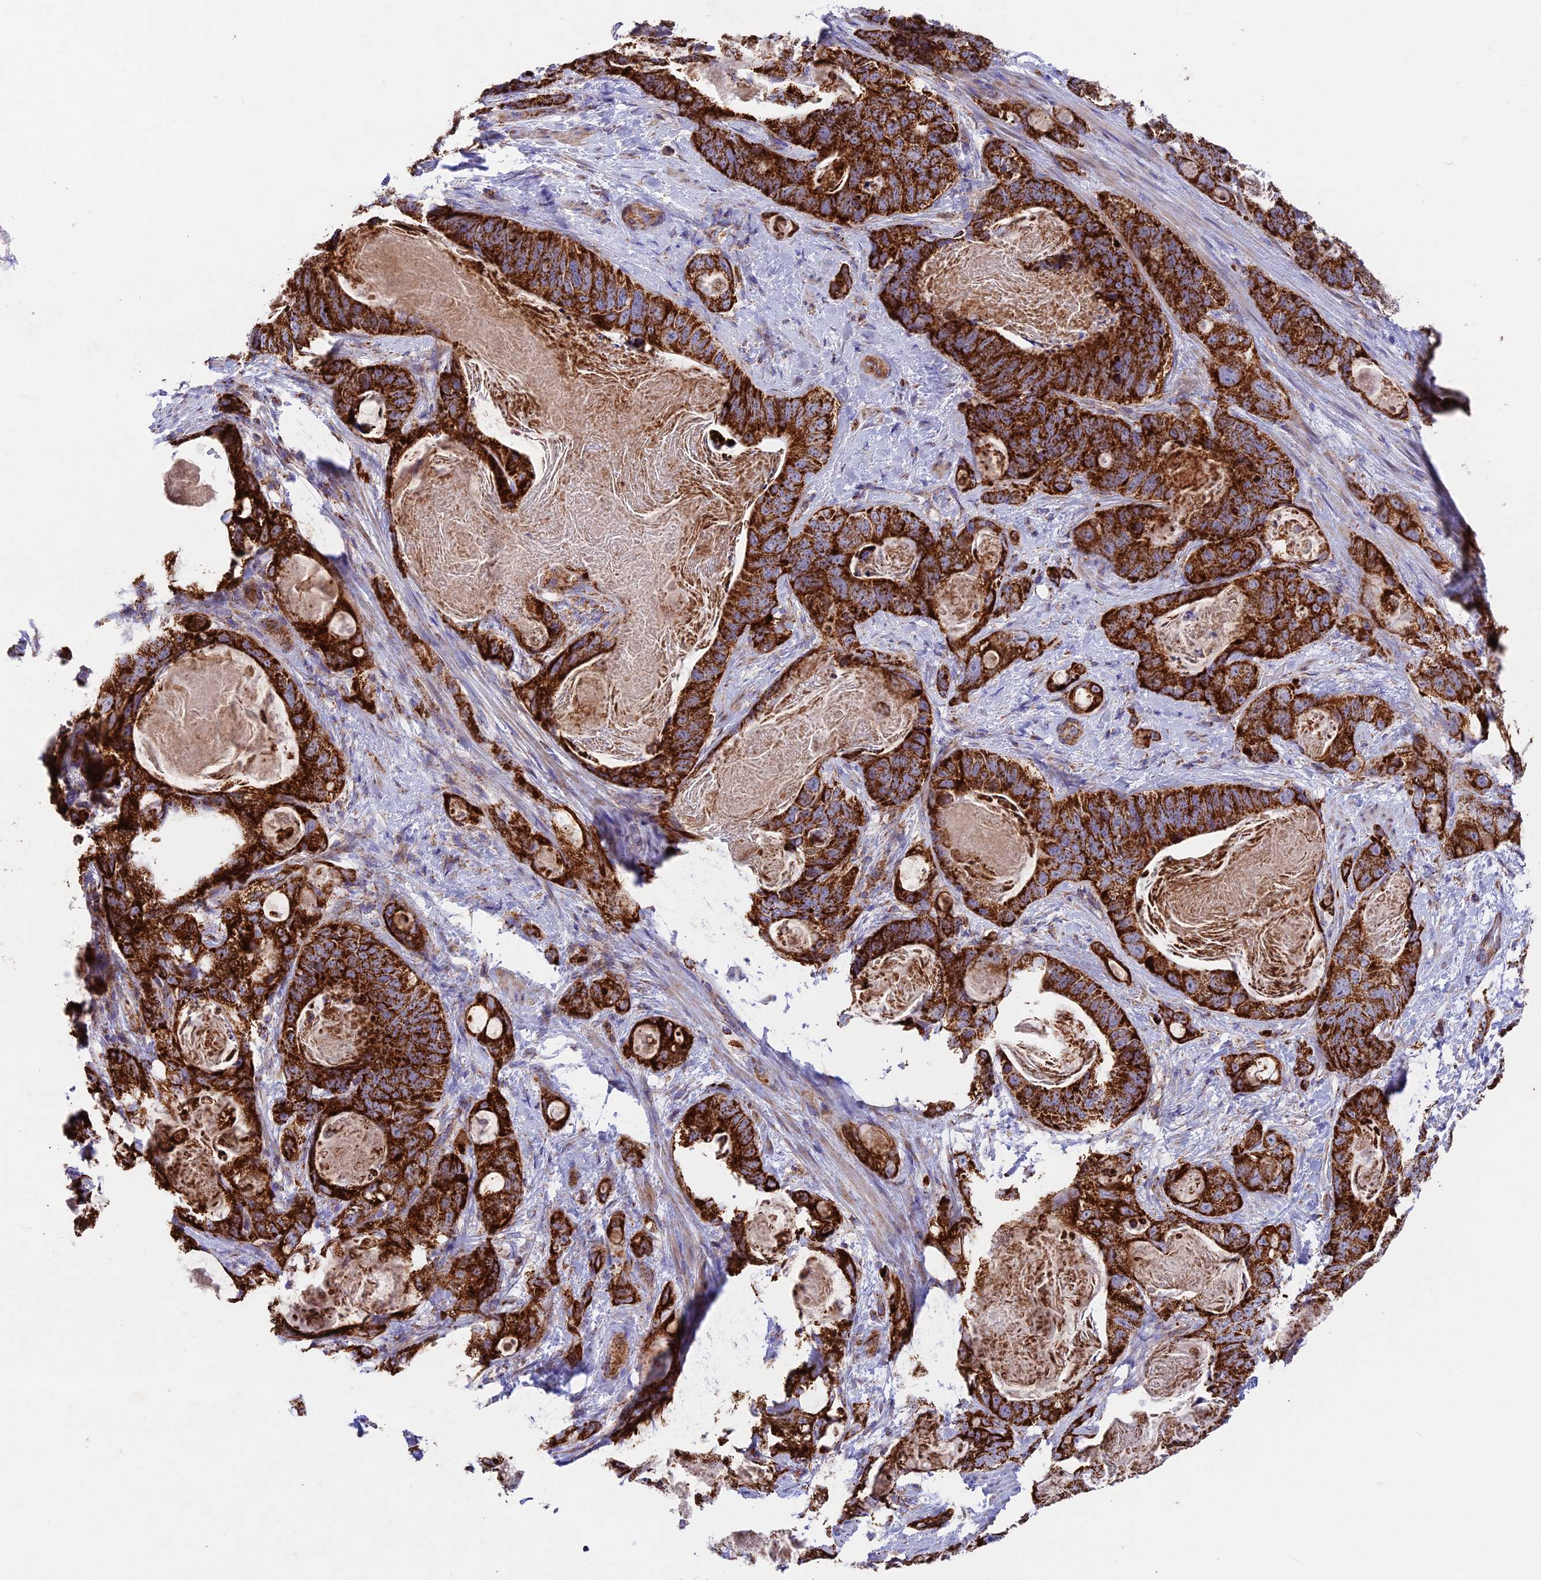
{"staining": {"intensity": "strong", "quantity": ">75%", "location": "cytoplasmic/membranous"}, "tissue": "stomach cancer", "cell_type": "Tumor cells", "image_type": "cancer", "snomed": [{"axis": "morphology", "description": "Normal tissue, NOS"}, {"axis": "morphology", "description": "Adenocarcinoma, NOS"}, {"axis": "topography", "description": "Stomach"}], "caption": "Immunohistochemical staining of human stomach cancer reveals high levels of strong cytoplasmic/membranous protein expression in approximately >75% of tumor cells.", "gene": "KHDC3L", "patient": {"sex": "female", "age": 89}}